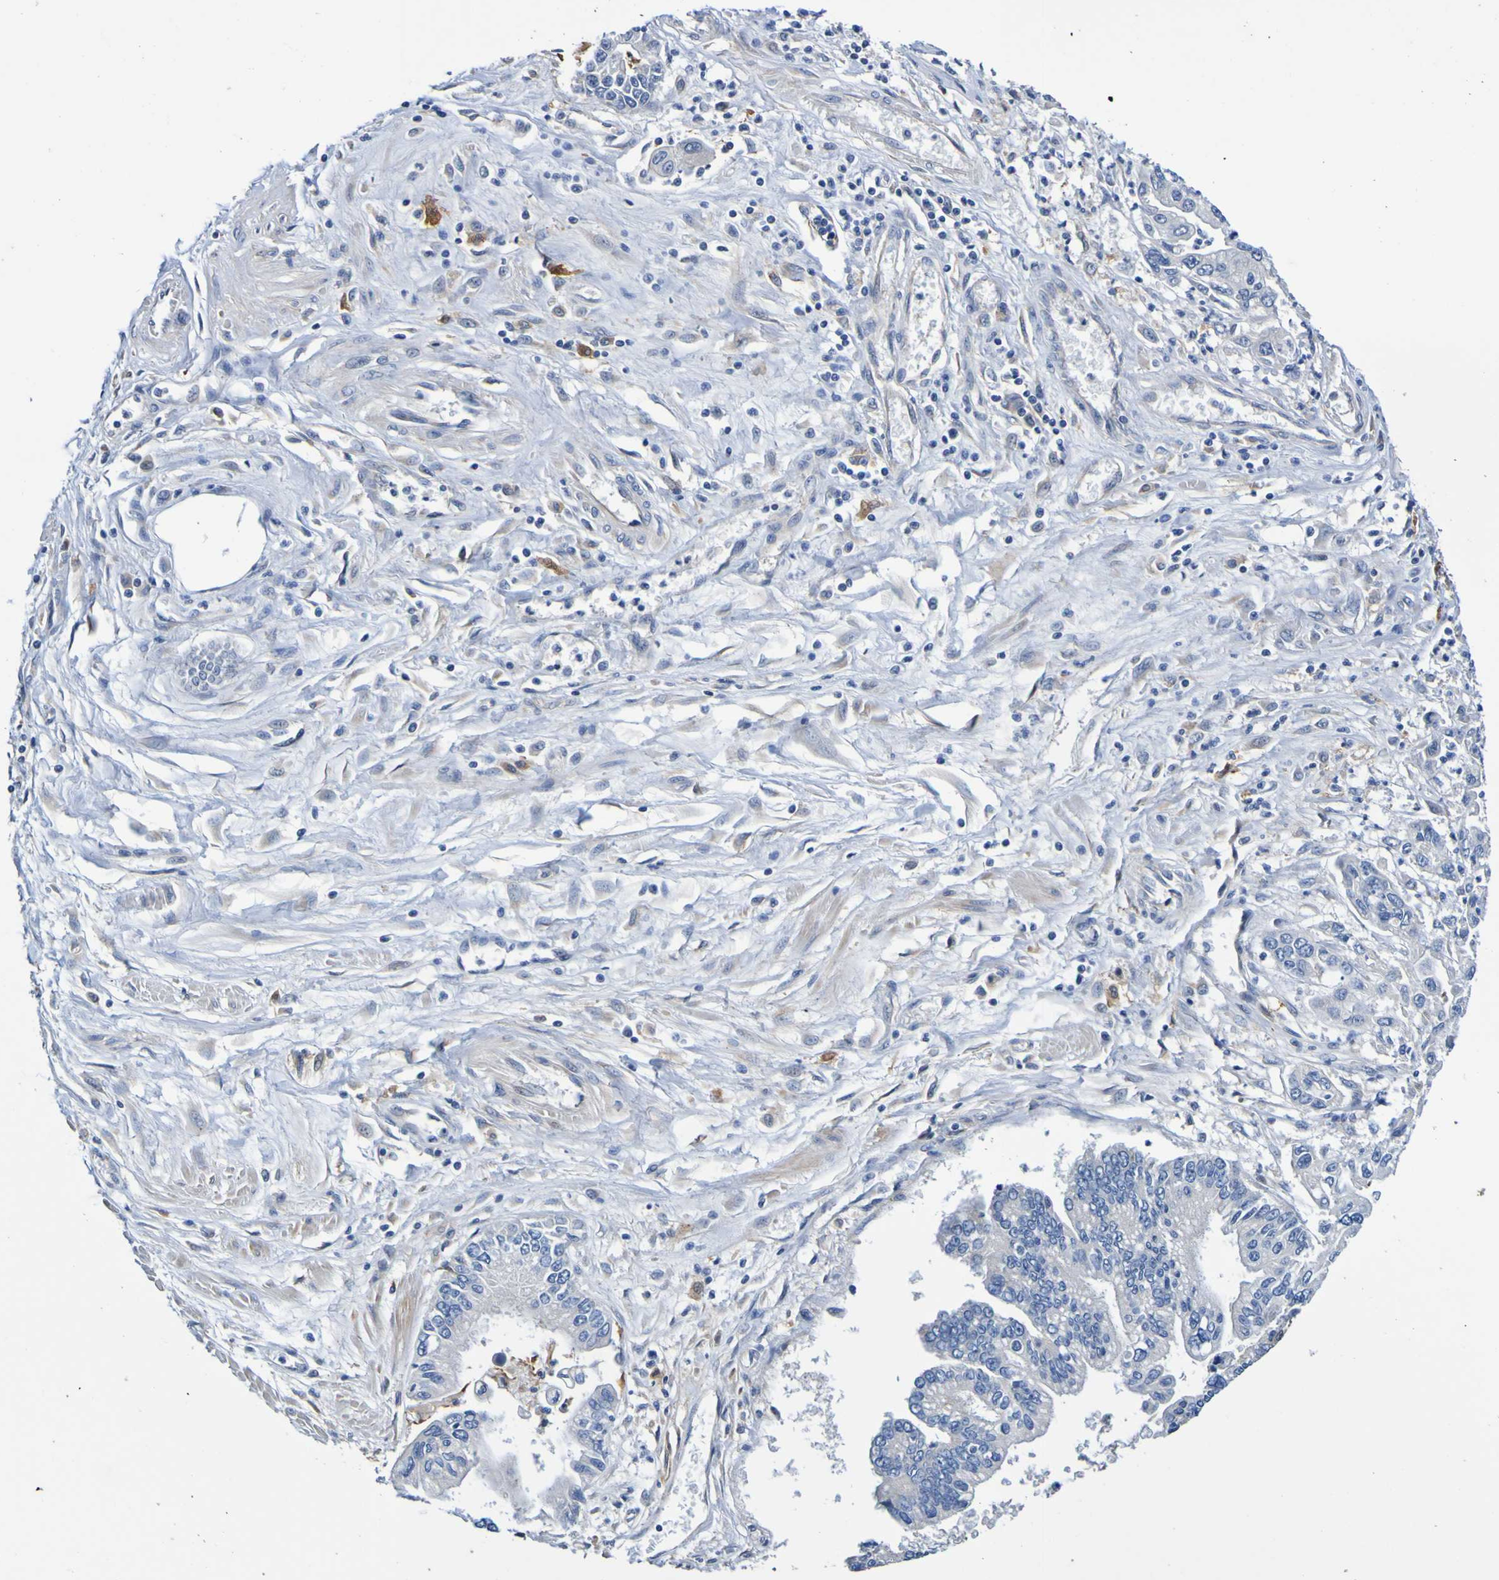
{"staining": {"intensity": "weak", "quantity": ">75%", "location": "cytoplasmic/membranous"}, "tissue": "pancreatic cancer", "cell_type": "Tumor cells", "image_type": "cancer", "snomed": [{"axis": "morphology", "description": "Adenocarcinoma, NOS"}, {"axis": "topography", "description": "Pancreas"}], "caption": "Protein expression analysis of adenocarcinoma (pancreatic) demonstrates weak cytoplasmic/membranous positivity in about >75% of tumor cells.", "gene": "METAP2", "patient": {"sex": "male", "age": 56}}